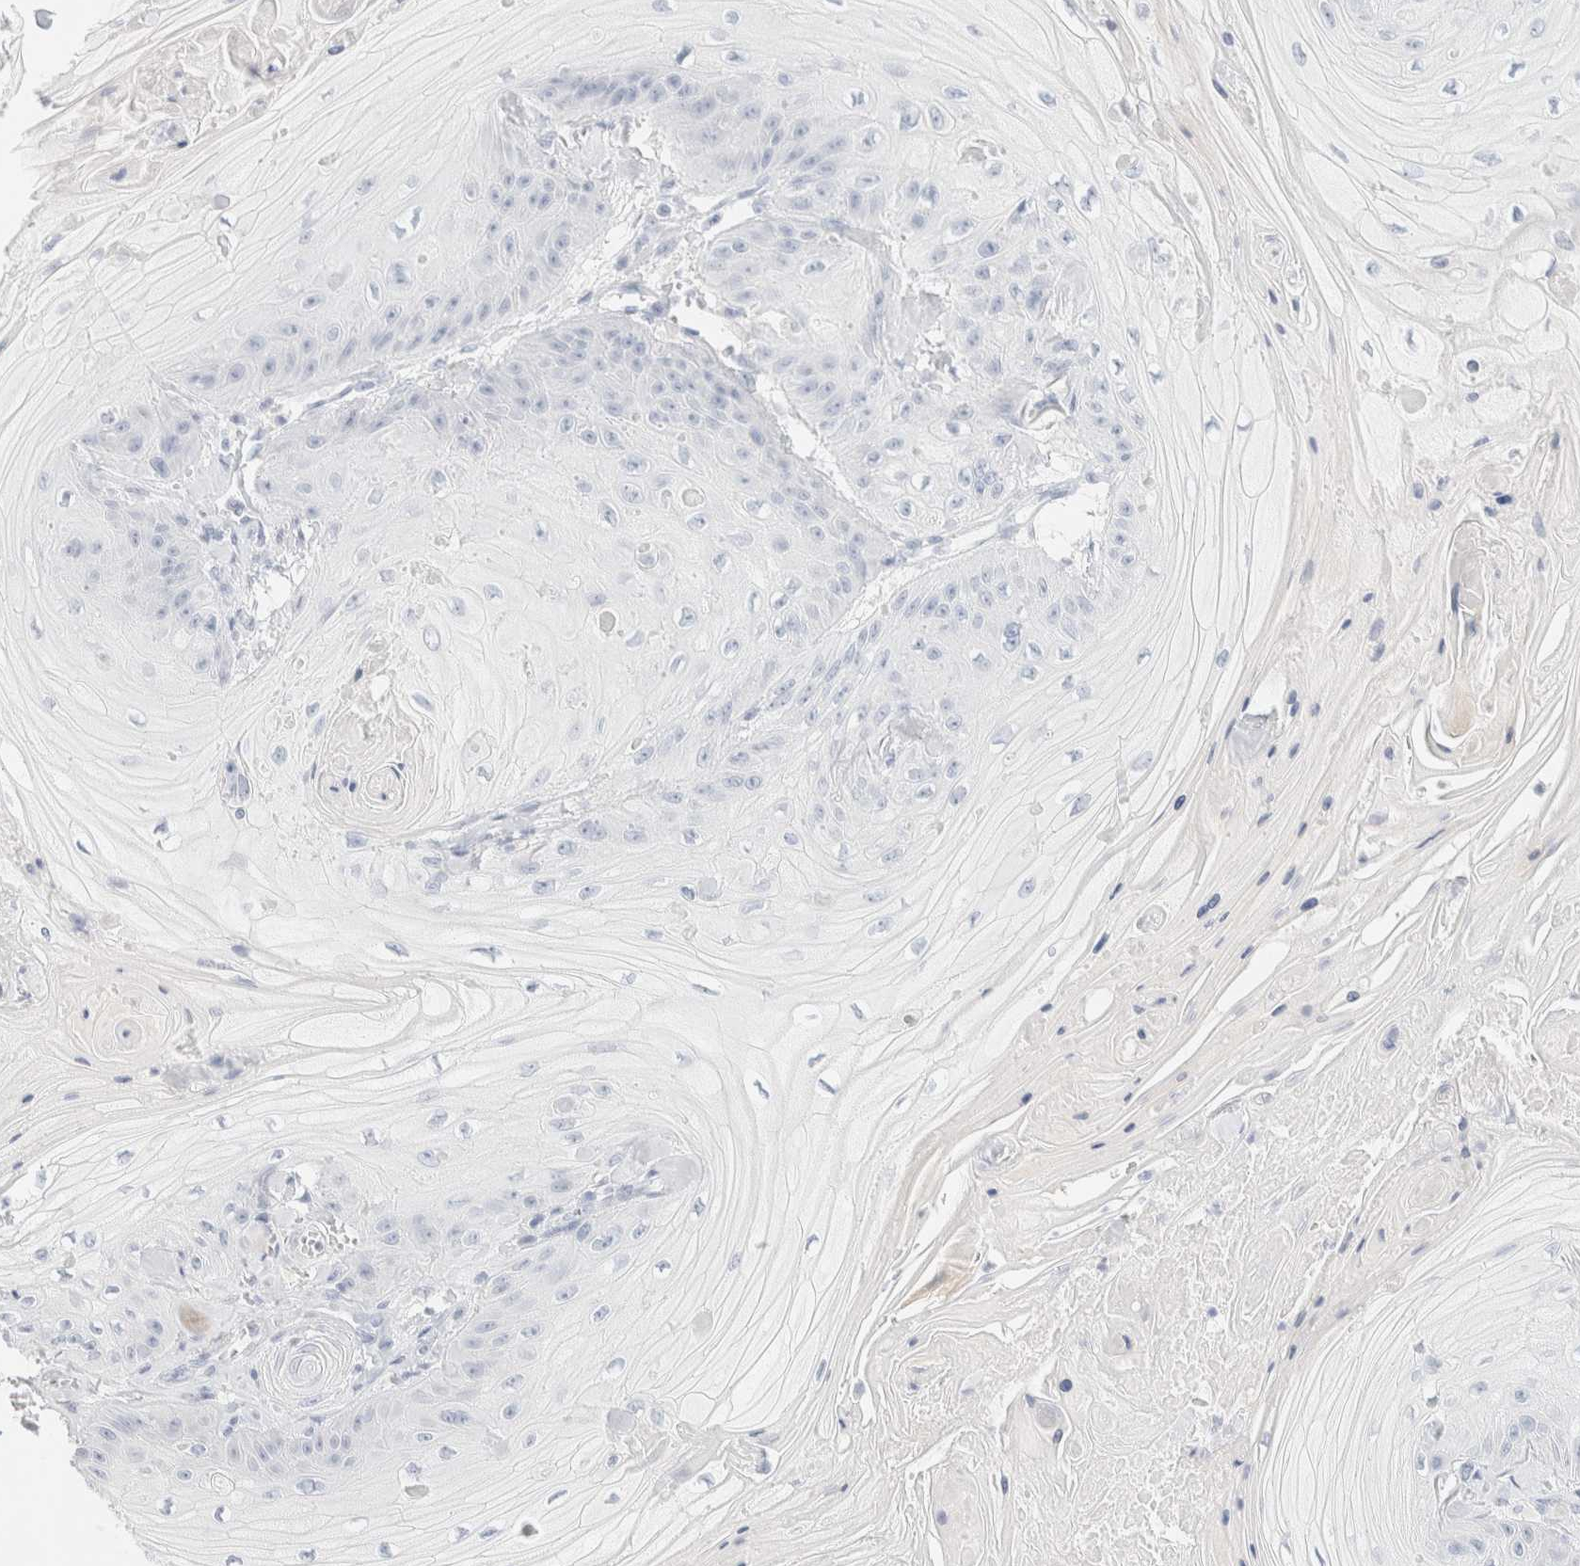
{"staining": {"intensity": "negative", "quantity": "none", "location": "none"}, "tissue": "skin cancer", "cell_type": "Tumor cells", "image_type": "cancer", "snomed": [{"axis": "morphology", "description": "Squamous cell carcinoma, NOS"}, {"axis": "topography", "description": "Skin"}], "caption": "The photomicrograph shows no significant positivity in tumor cells of skin cancer.", "gene": "AFMID", "patient": {"sex": "male", "age": 74}}